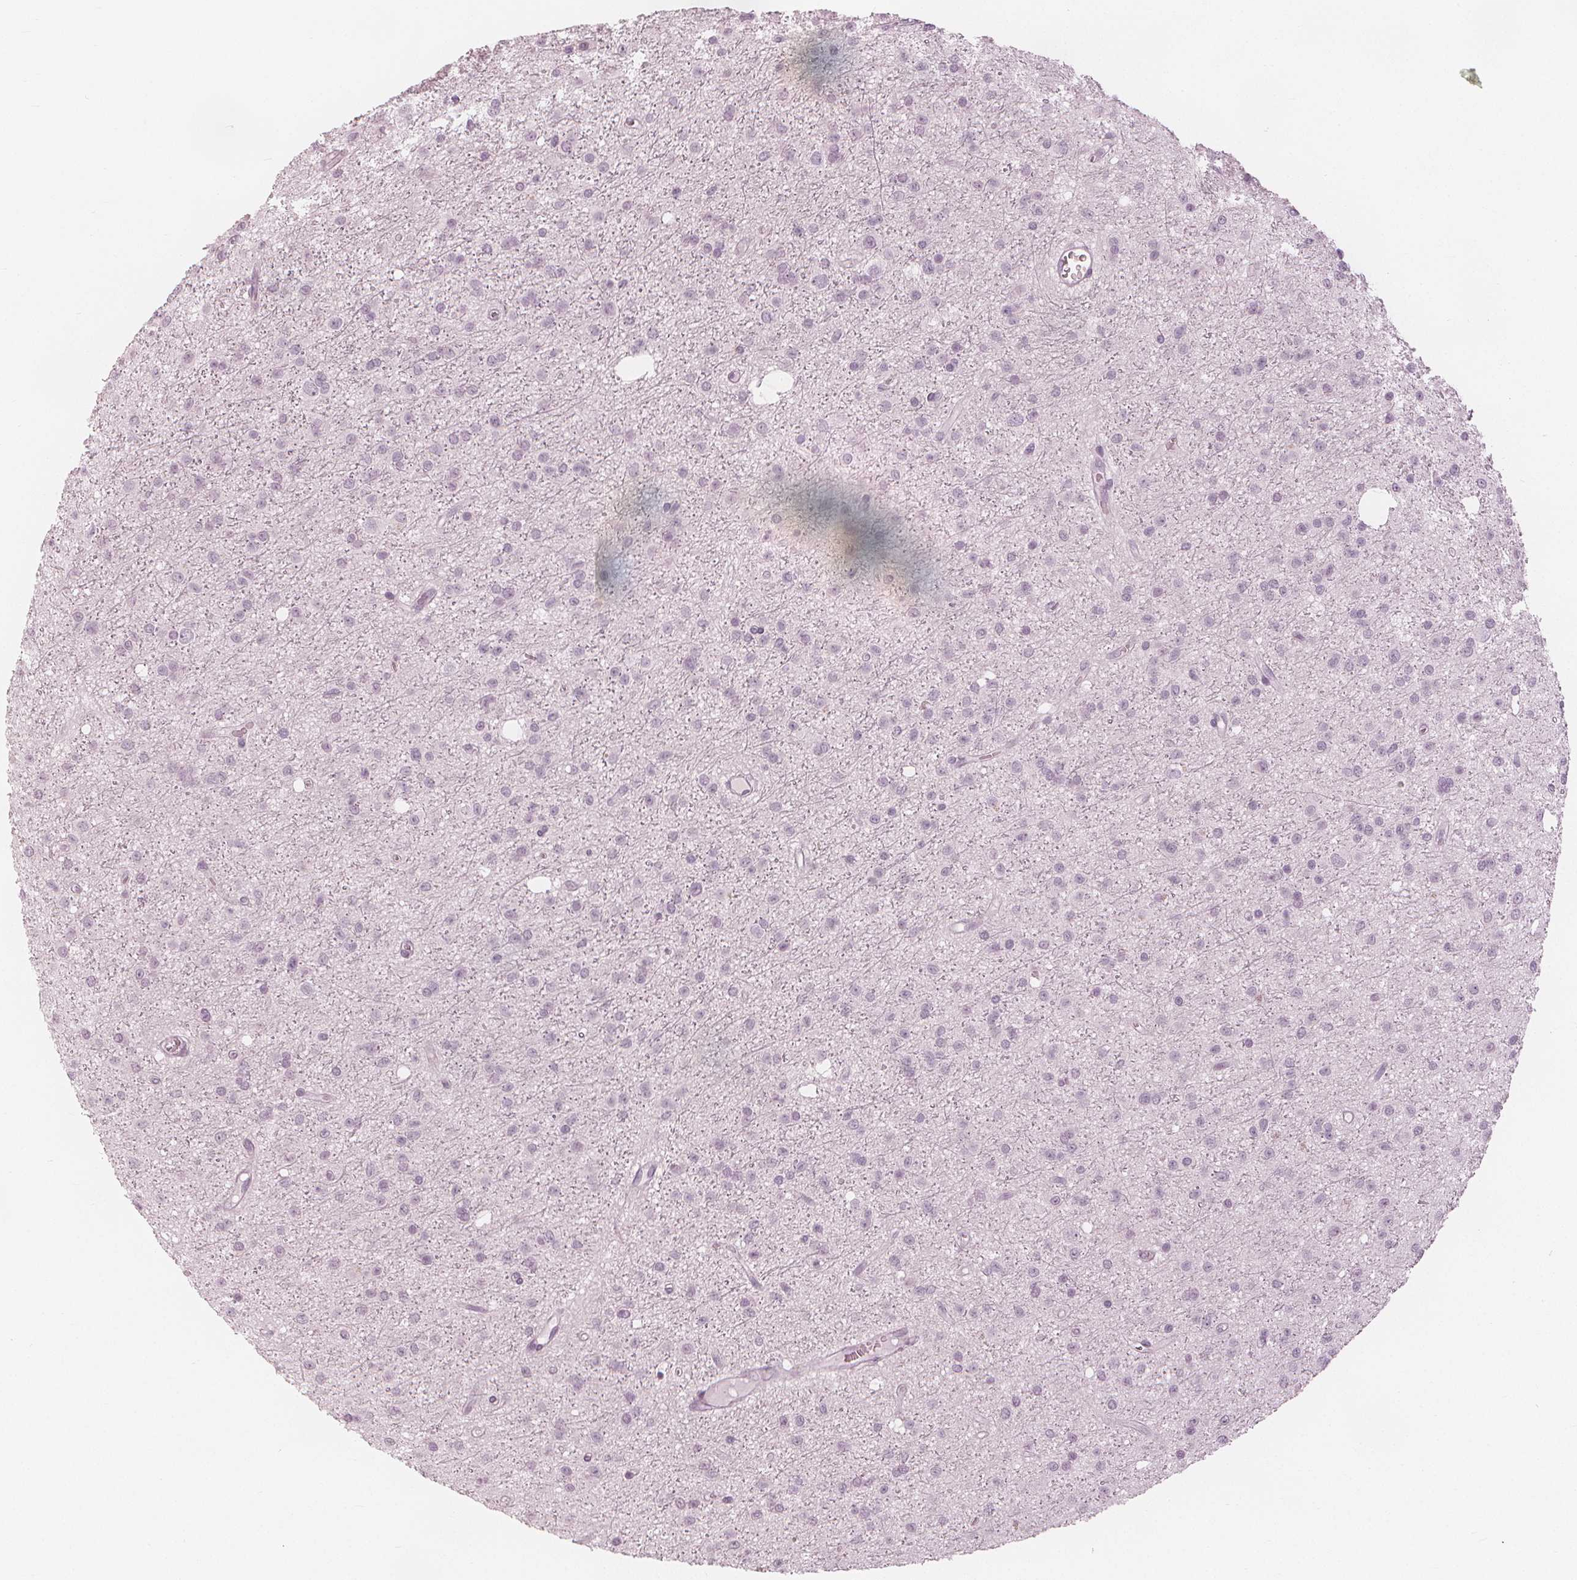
{"staining": {"intensity": "negative", "quantity": "none", "location": "none"}, "tissue": "glioma", "cell_type": "Tumor cells", "image_type": "cancer", "snomed": [{"axis": "morphology", "description": "Glioma, malignant, Low grade"}, {"axis": "topography", "description": "Brain"}], "caption": "Tumor cells are negative for brown protein staining in malignant glioma (low-grade).", "gene": "PAEP", "patient": {"sex": "male", "age": 27}}